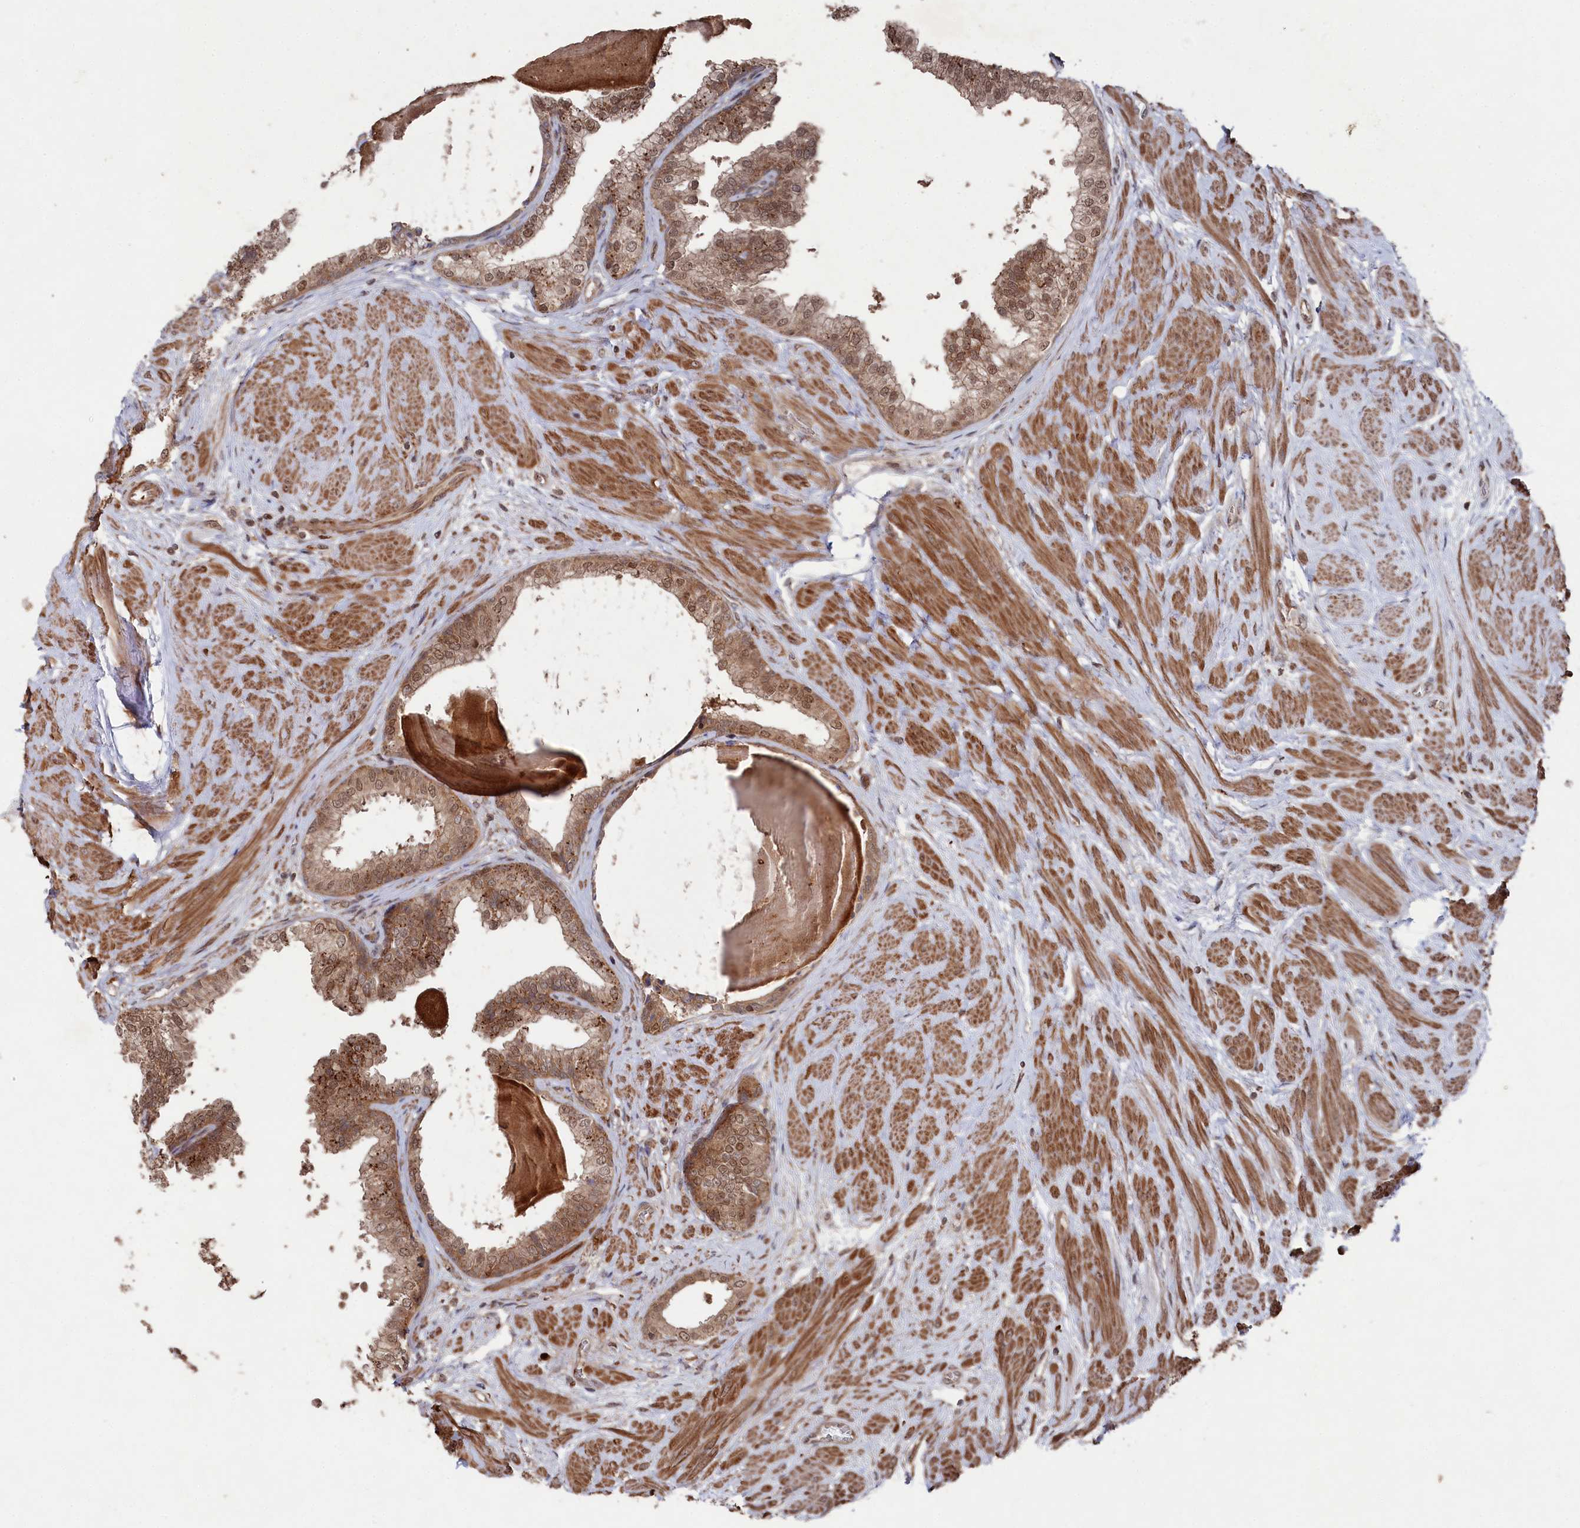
{"staining": {"intensity": "moderate", "quantity": ">75%", "location": "cytoplasmic/membranous,nuclear"}, "tissue": "prostate", "cell_type": "Glandular cells", "image_type": "normal", "snomed": [{"axis": "morphology", "description": "Normal tissue, NOS"}, {"axis": "topography", "description": "Prostate"}], "caption": "About >75% of glandular cells in normal human prostate exhibit moderate cytoplasmic/membranous,nuclear protein staining as visualized by brown immunohistochemical staining.", "gene": "BORCS7", "patient": {"sex": "male", "age": 48}}